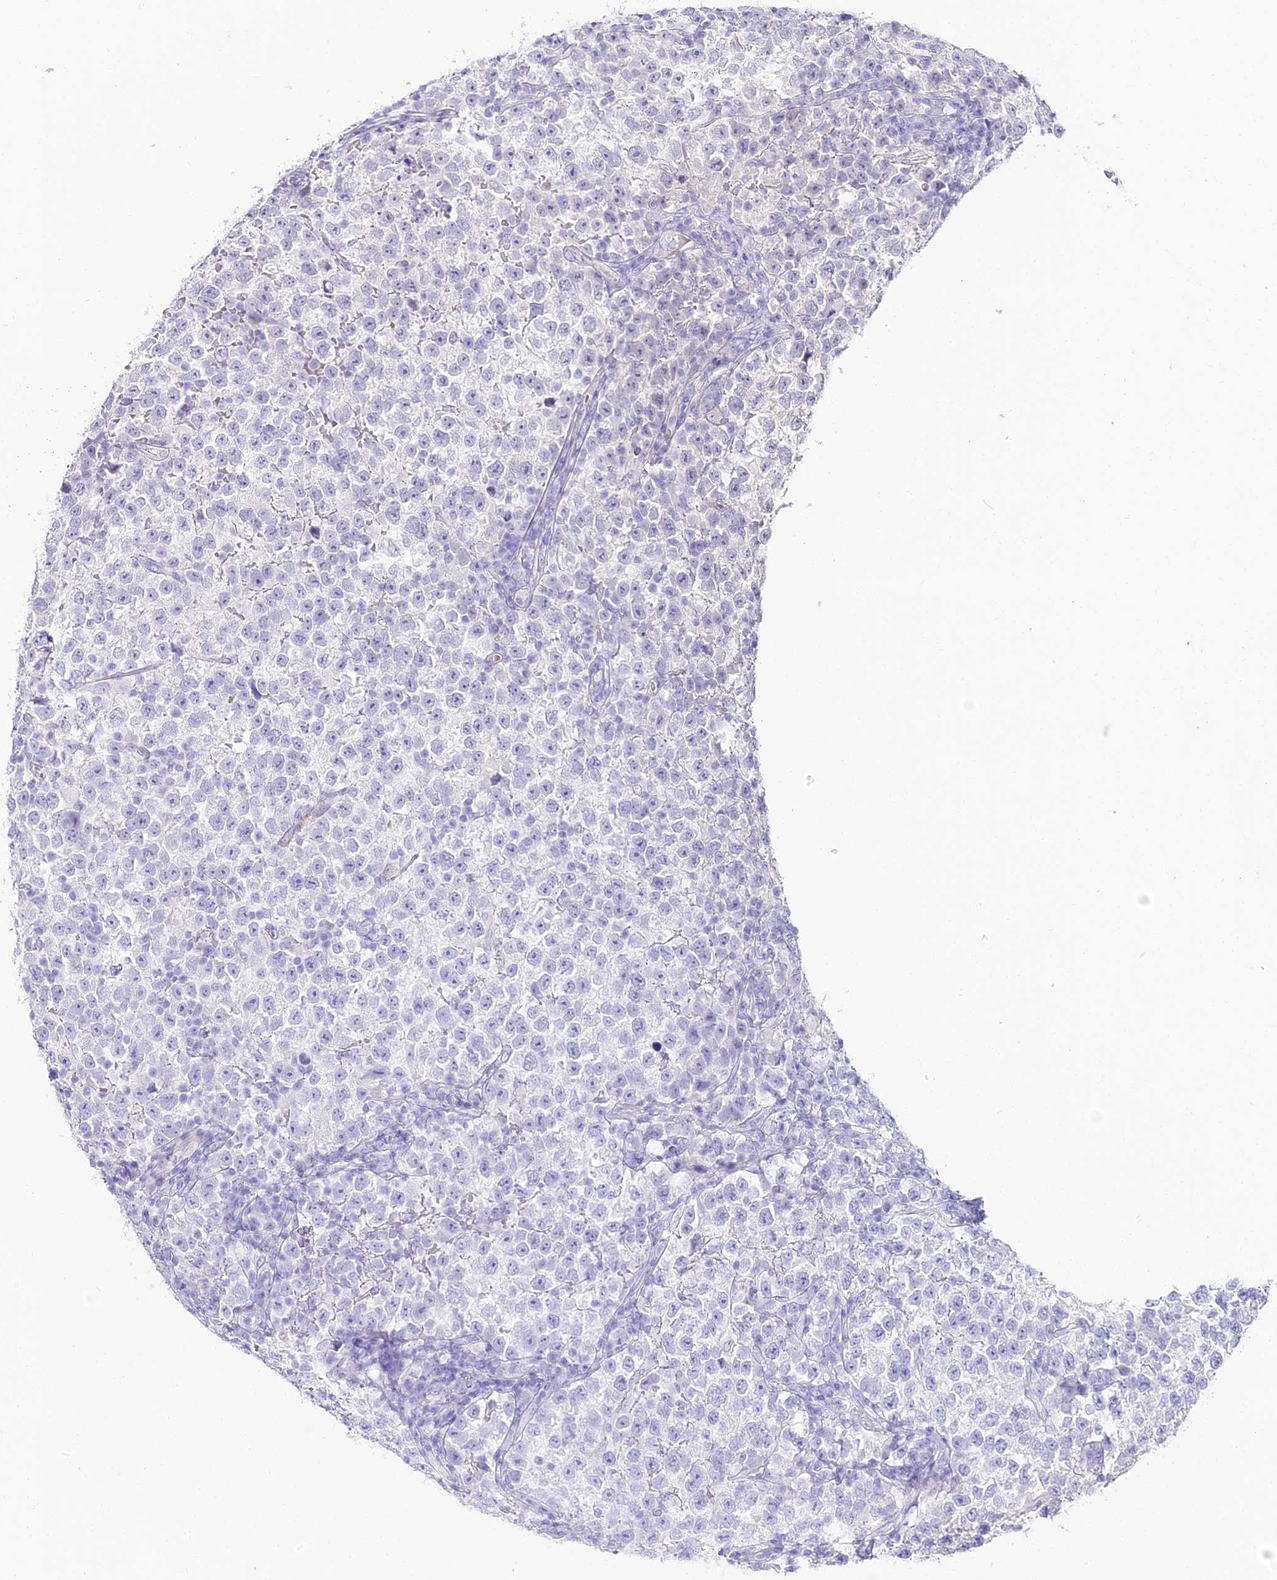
{"staining": {"intensity": "negative", "quantity": "none", "location": "none"}, "tissue": "testis cancer", "cell_type": "Tumor cells", "image_type": "cancer", "snomed": [{"axis": "morphology", "description": "Normal tissue, NOS"}, {"axis": "morphology", "description": "Seminoma, NOS"}, {"axis": "topography", "description": "Testis"}], "caption": "The image reveals no staining of tumor cells in testis cancer (seminoma).", "gene": "ALPG", "patient": {"sex": "male", "age": 43}}